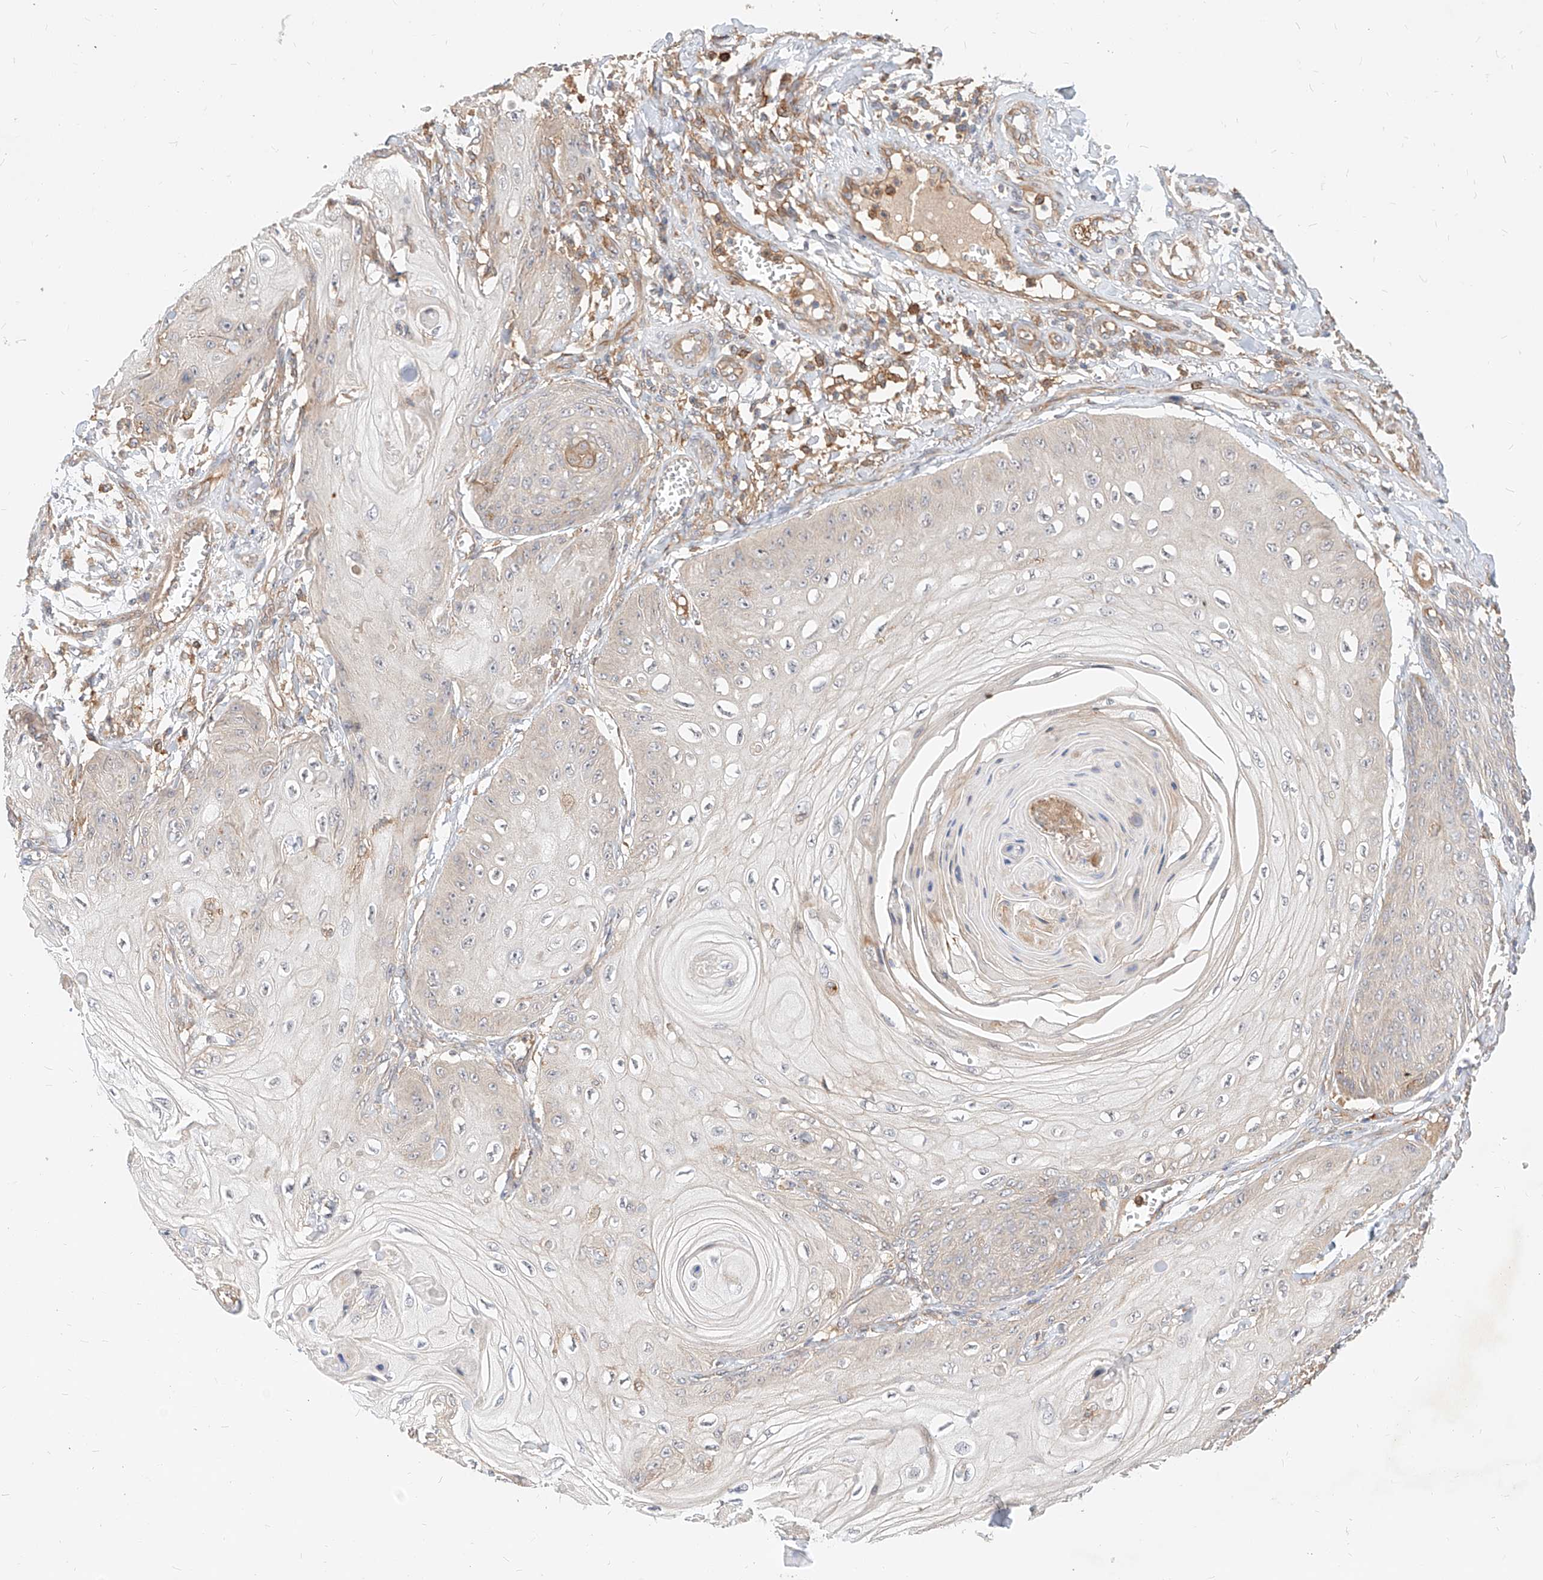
{"staining": {"intensity": "negative", "quantity": "none", "location": "none"}, "tissue": "skin cancer", "cell_type": "Tumor cells", "image_type": "cancer", "snomed": [{"axis": "morphology", "description": "Squamous cell carcinoma, NOS"}, {"axis": "topography", "description": "Skin"}], "caption": "Tumor cells are negative for brown protein staining in squamous cell carcinoma (skin). (DAB (3,3'-diaminobenzidine) immunohistochemistry, high magnification).", "gene": "NFAM1", "patient": {"sex": "male", "age": 74}}